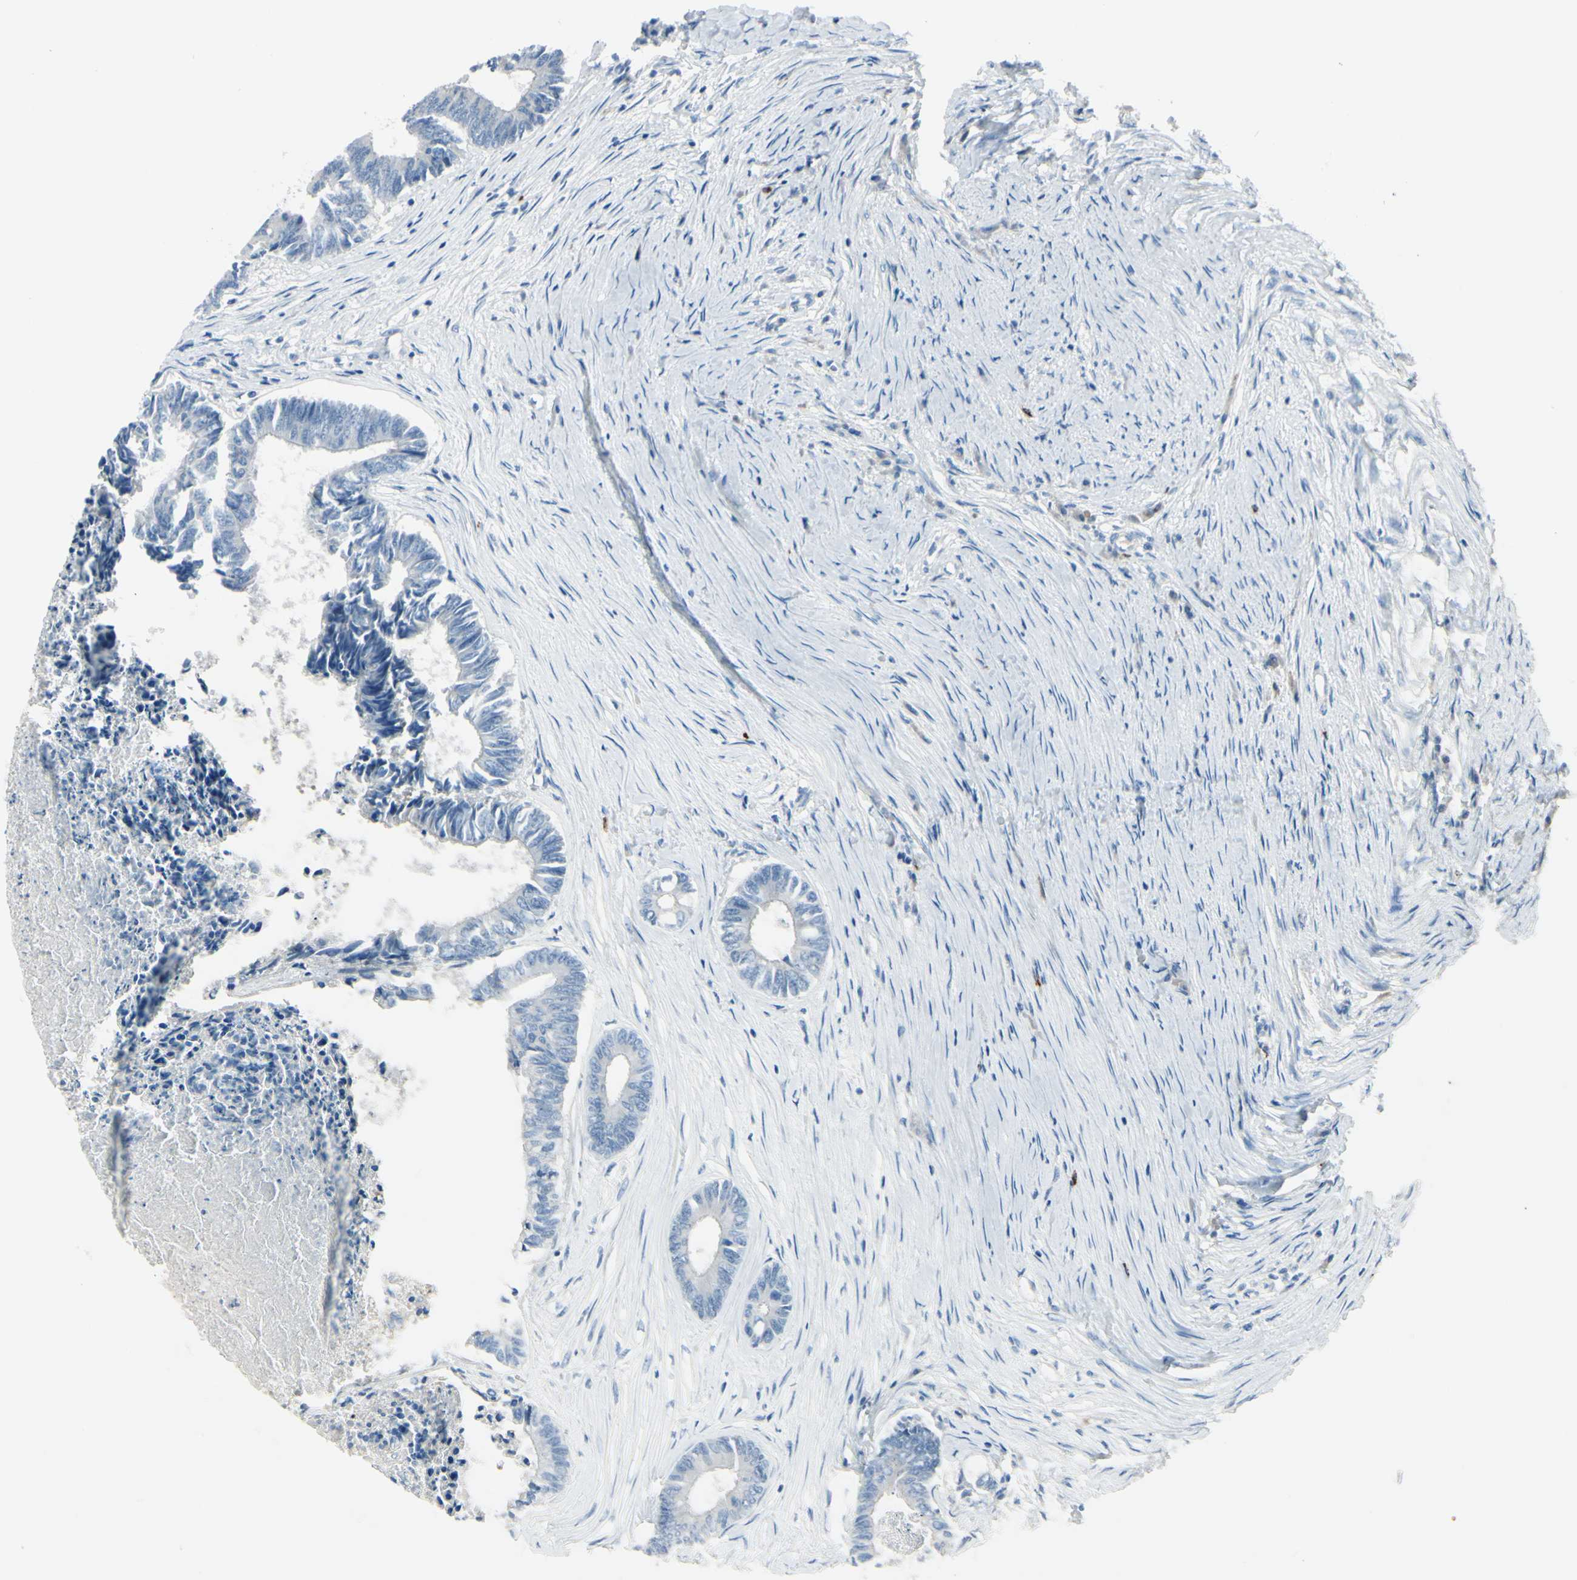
{"staining": {"intensity": "negative", "quantity": "none", "location": "none"}, "tissue": "colorectal cancer", "cell_type": "Tumor cells", "image_type": "cancer", "snomed": [{"axis": "morphology", "description": "Adenocarcinoma, NOS"}, {"axis": "topography", "description": "Rectum"}], "caption": "Immunohistochemical staining of colorectal adenocarcinoma shows no significant positivity in tumor cells.", "gene": "DLG4", "patient": {"sex": "male", "age": 63}}